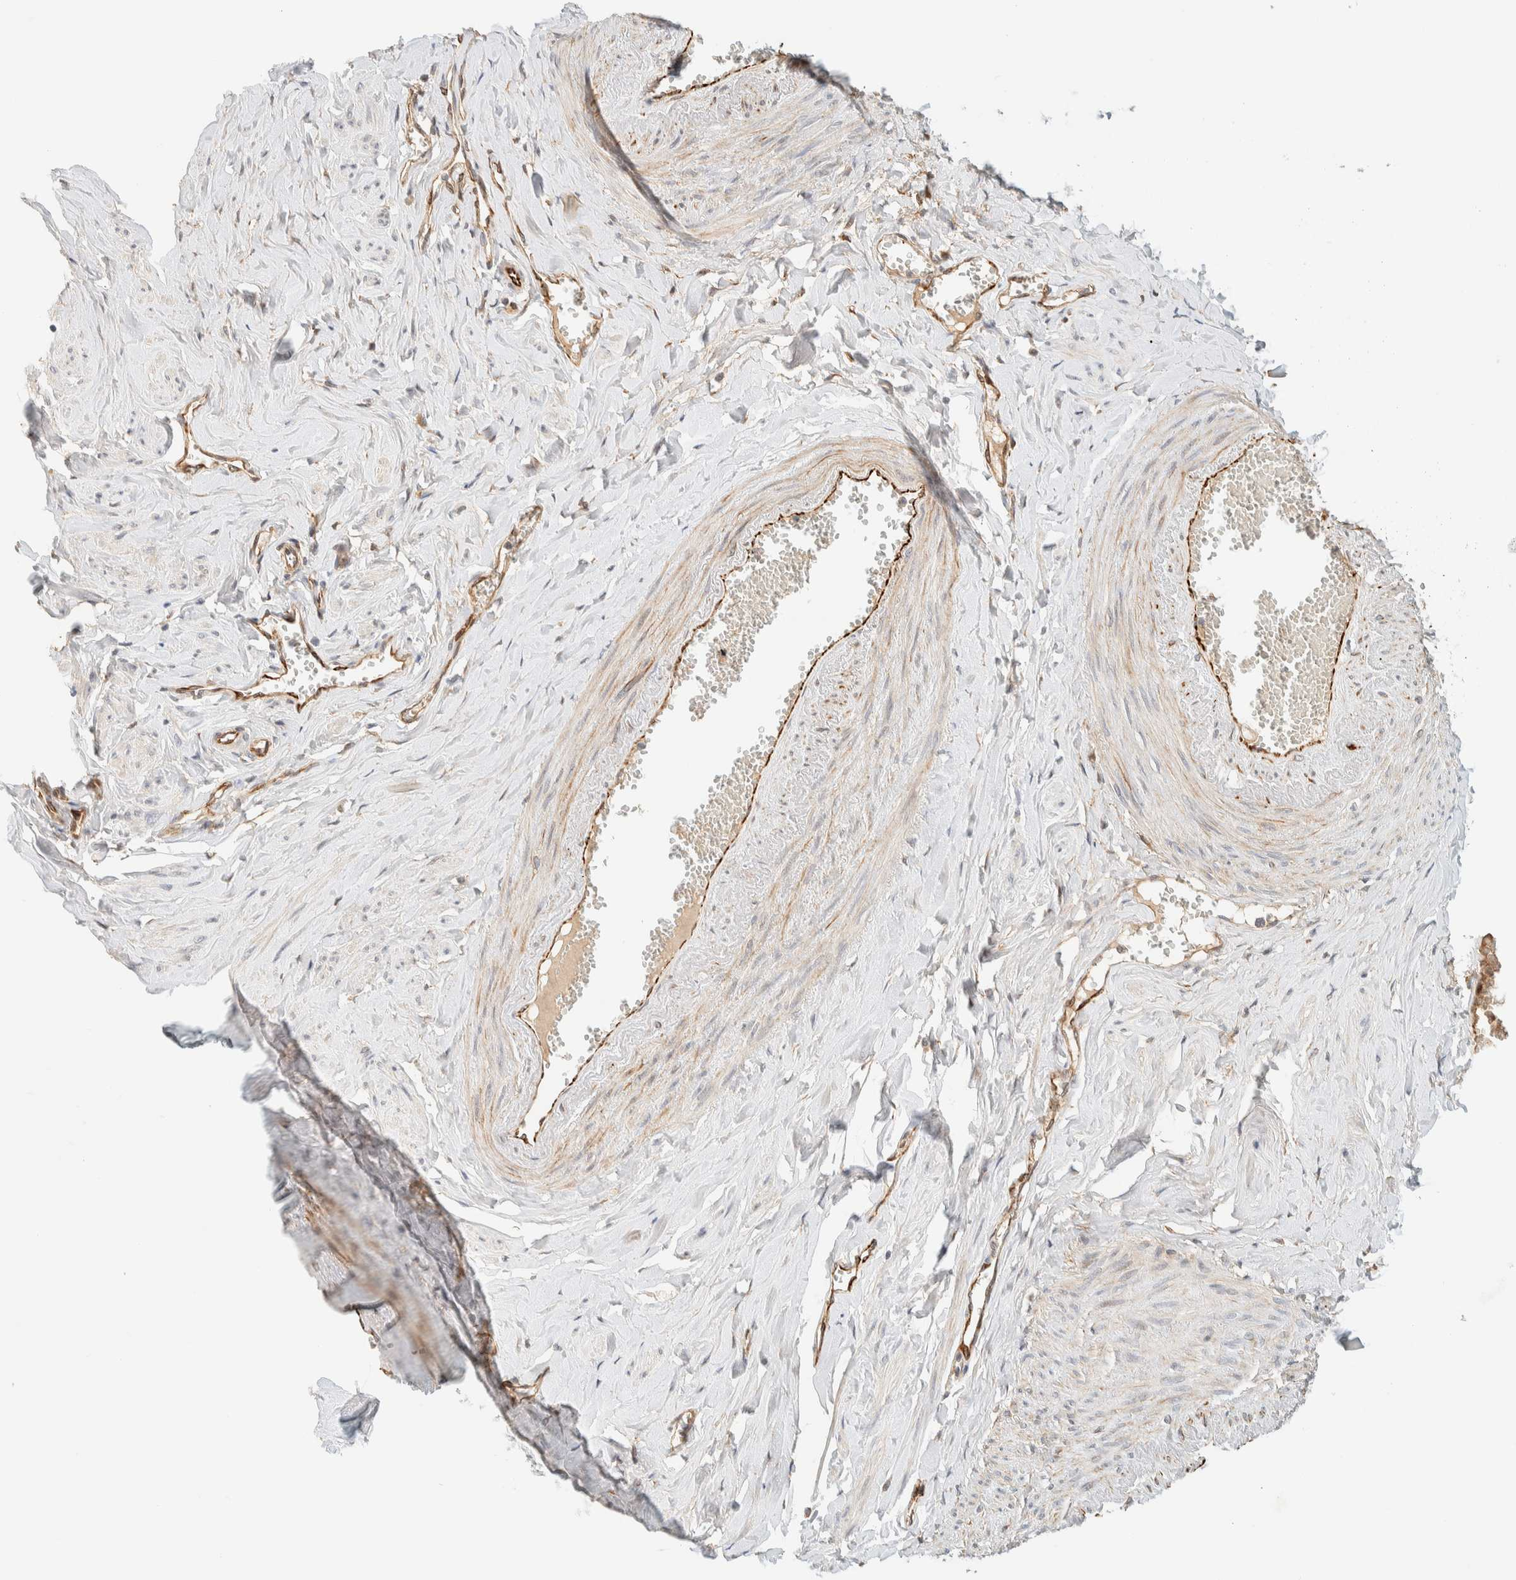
{"staining": {"intensity": "moderate", "quantity": "25%-75%", "location": "cytoplasmic/membranous"}, "tissue": "adipose tissue", "cell_type": "Adipocytes", "image_type": "normal", "snomed": [{"axis": "morphology", "description": "Normal tissue, NOS"}, {"axis": "topography", "description": "Vascular tissue"}, {"axis": "topography", "description": "Fallopian tube"}, {"axis": "topography", "description": "Ovary"}], "caption": "Human adipose tissue stained for a protein (brown) displays moderate cytoplasmic/membranous positive staining in approximately 25%-75% of adipocytes.", "gene": "FAT1", "patient": {"sex": "female", "age": 67}}